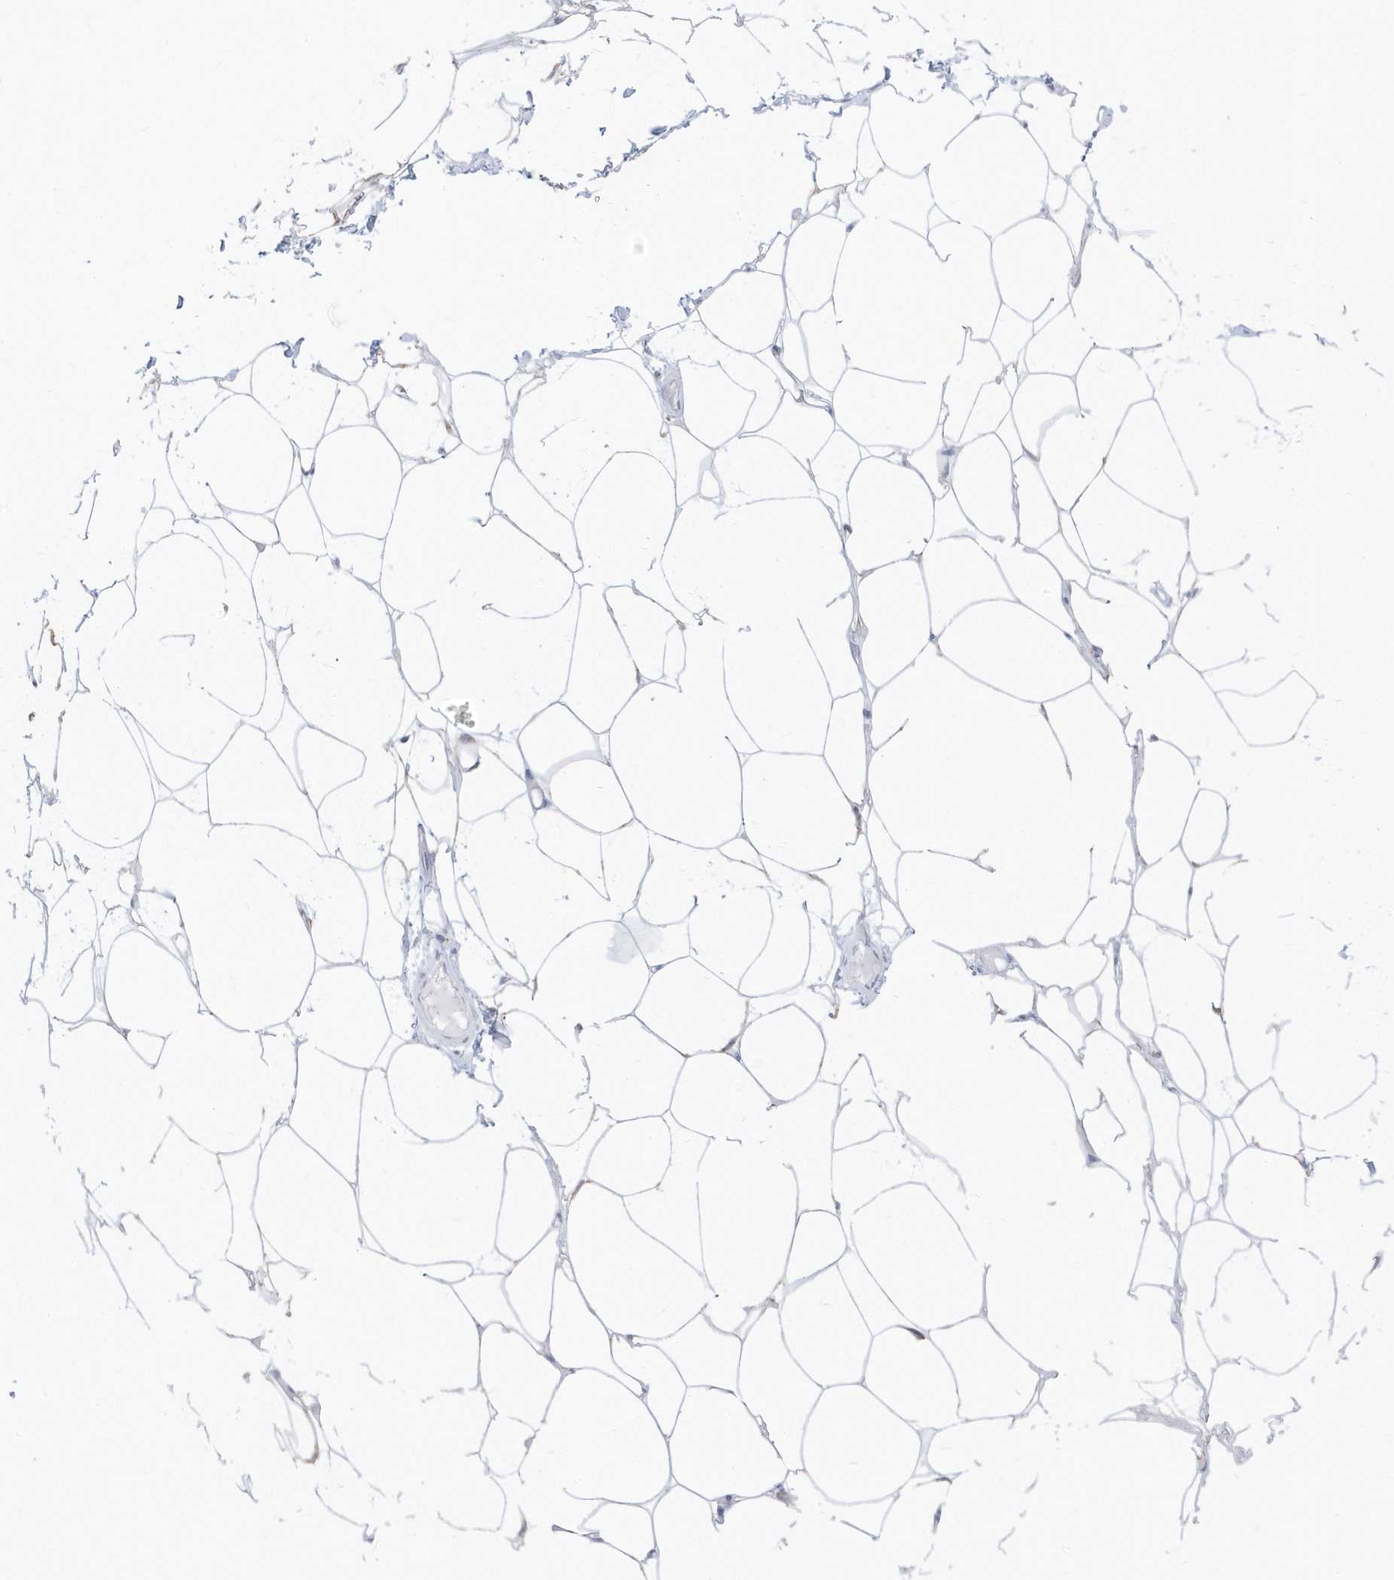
{"staining": {"intensity": "negative", "quantity": "none", "location": "none"}, "tissue": "adipose tissue", "cell_type": "Adipocytes", "image_type": "normal", "snomed": [{"axis": "morphology", "description": "Normal tissue, NOS"}, {"axis": "topography", "description": "Breast"}], "caption": "An immunohistochemistry micrograph of unremarkable adipose tissue is shown. There is no staining in adipocytes of adipose tissue. (DAB (3,3'-diaminobenzidine) immunohistochemistry visualized using brightfield microscopy, high magnification).", "gene": "PLEKHN1", "patient": {"sex": "female", "age": 23}}